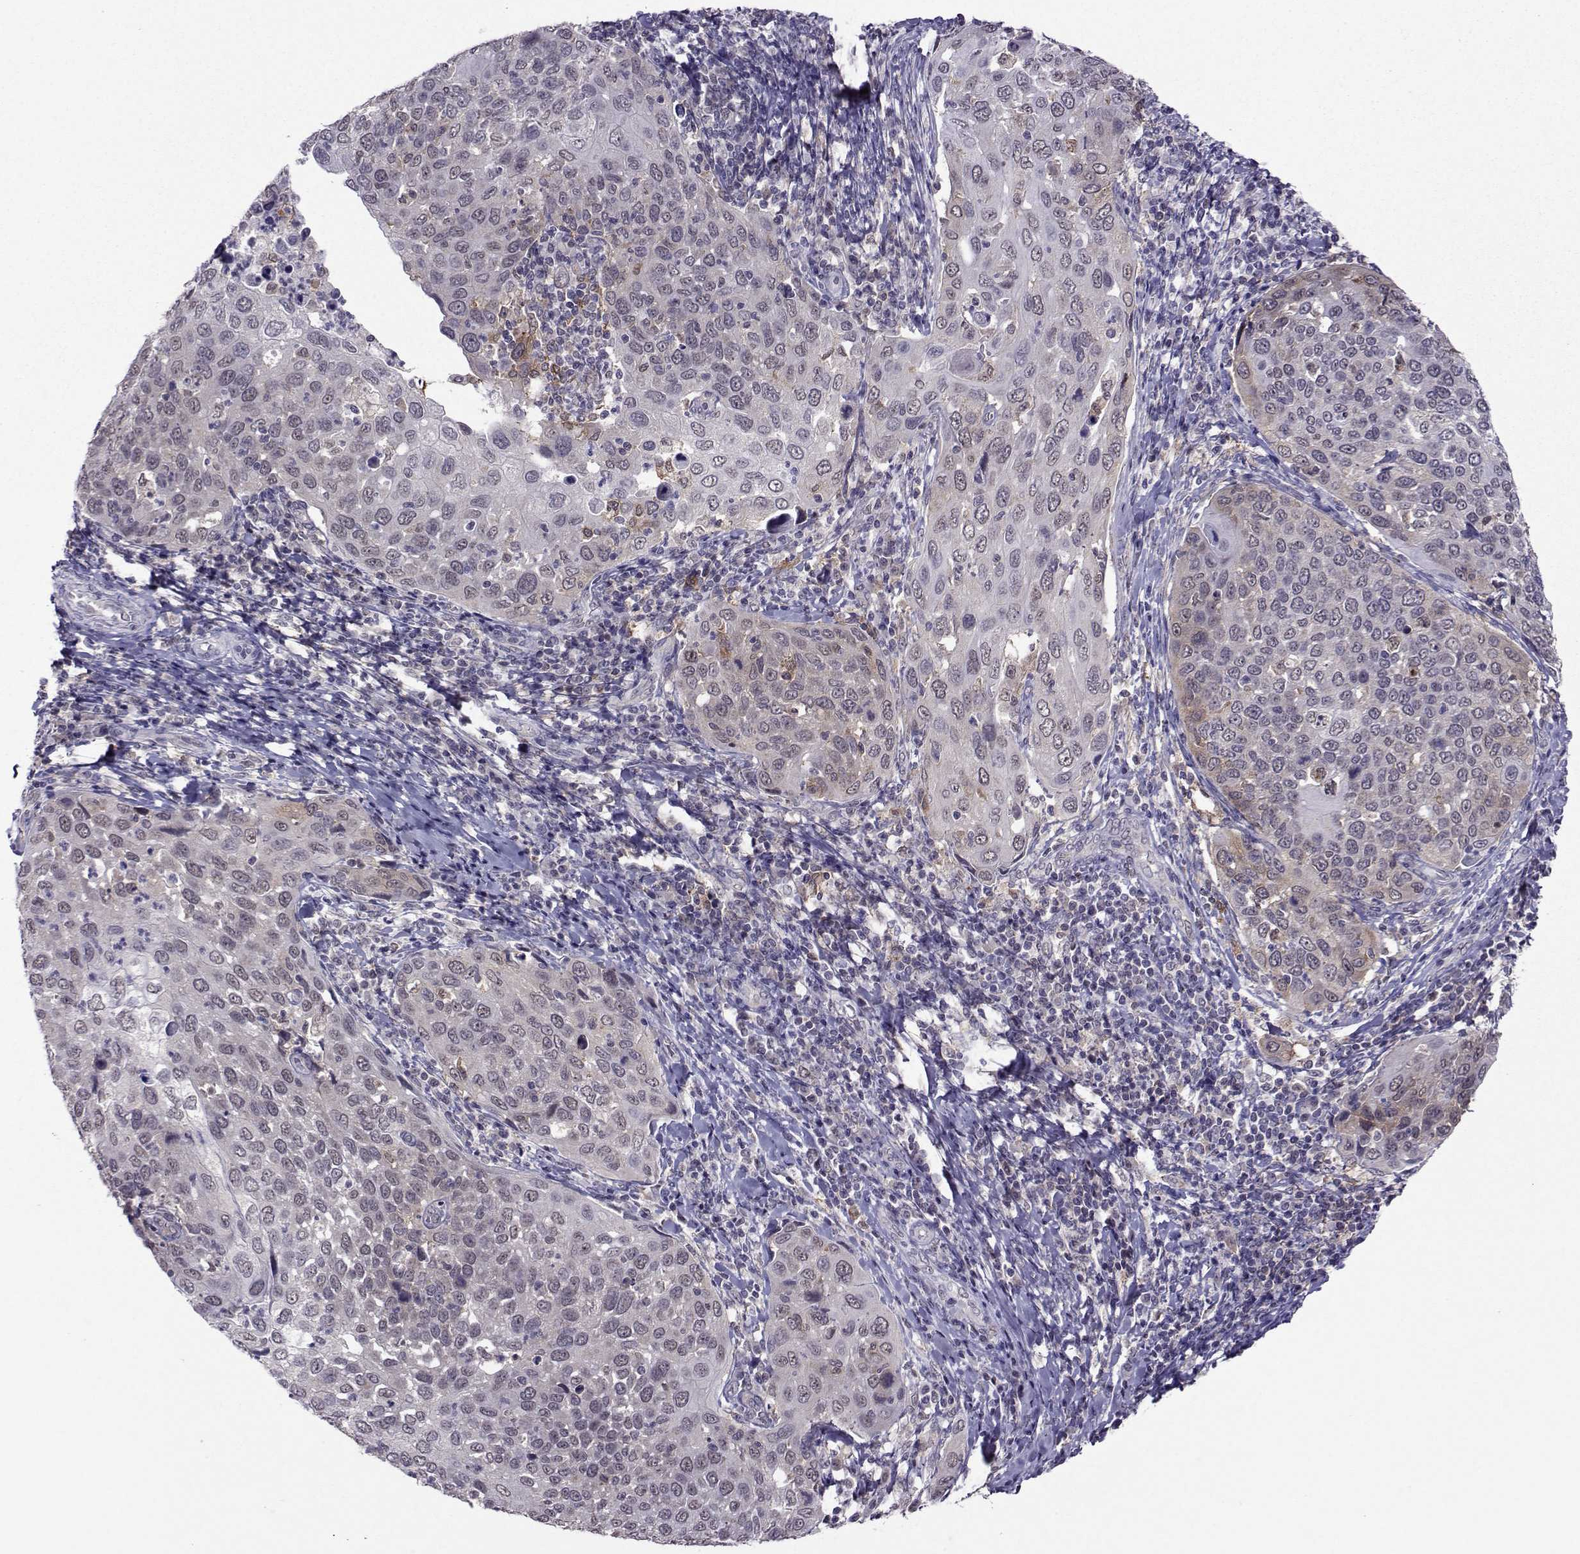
{"staining": {"intensity": "weak", "quantity": "<25%", "location": "cytoplasmic/membranous"}, "tissue": "cervical cancer", "cell_type": "Tumor cells", "image_type": "cancer", "snomed": [{"axis": "morphology", "description": "Squamous cell carcinoma, NOS"}, {"axis": "topography", "description": "Cervix"}], "caption": "The immunohistochemistry (IHC) micrograph has no significant expression in tumor cells of cervical cancer tissue. Brightfield microscopy of IHC stained with DAB (3,3'-diaminobenzidine) (brown) and hematoxylin (blue), captured at high magnification.", "gene": "DDX20", "patient": {"sex": "female", "age": 54}}